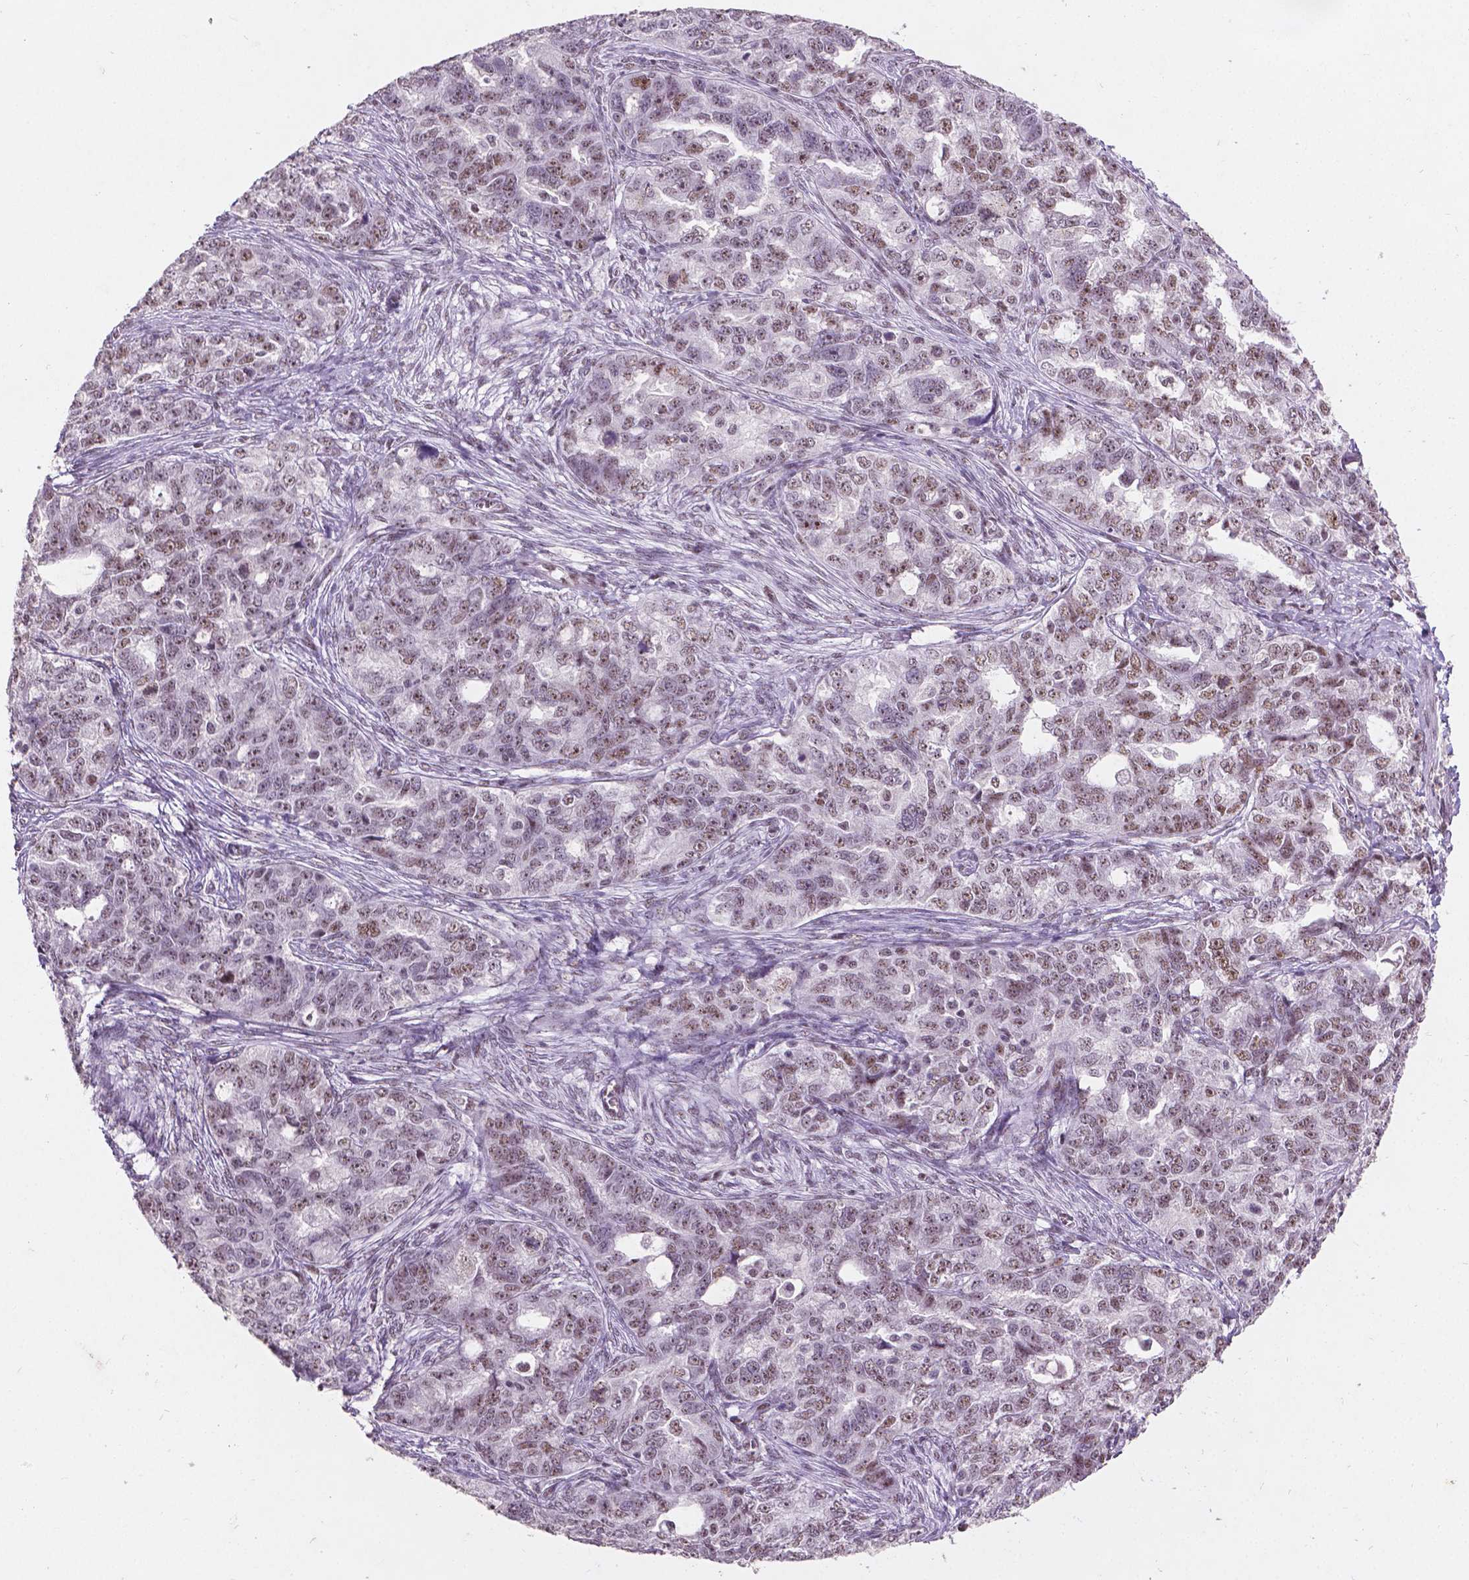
{"staining": {"intensity": "weak", "quantity": ">75%", "location": "nuclear"}, "tissue": "ovarian cancer", "cell_type": "Tumor cells", "image_type": "cancer", "snomed": [{"axis": "morphology", "description": "Cystadenocarcinoma, serous, NOS"}, {"axis": "topography", "description": "Ovary"}], "caption": "About >75% of tumor cells in serous cystadenocarcinoma (ovarian) display weak nuclear protein positivity as visualized by brown immunohistochemical staining.", "gene": "COIL", "patient": {"sex": "female", "age": 51}}